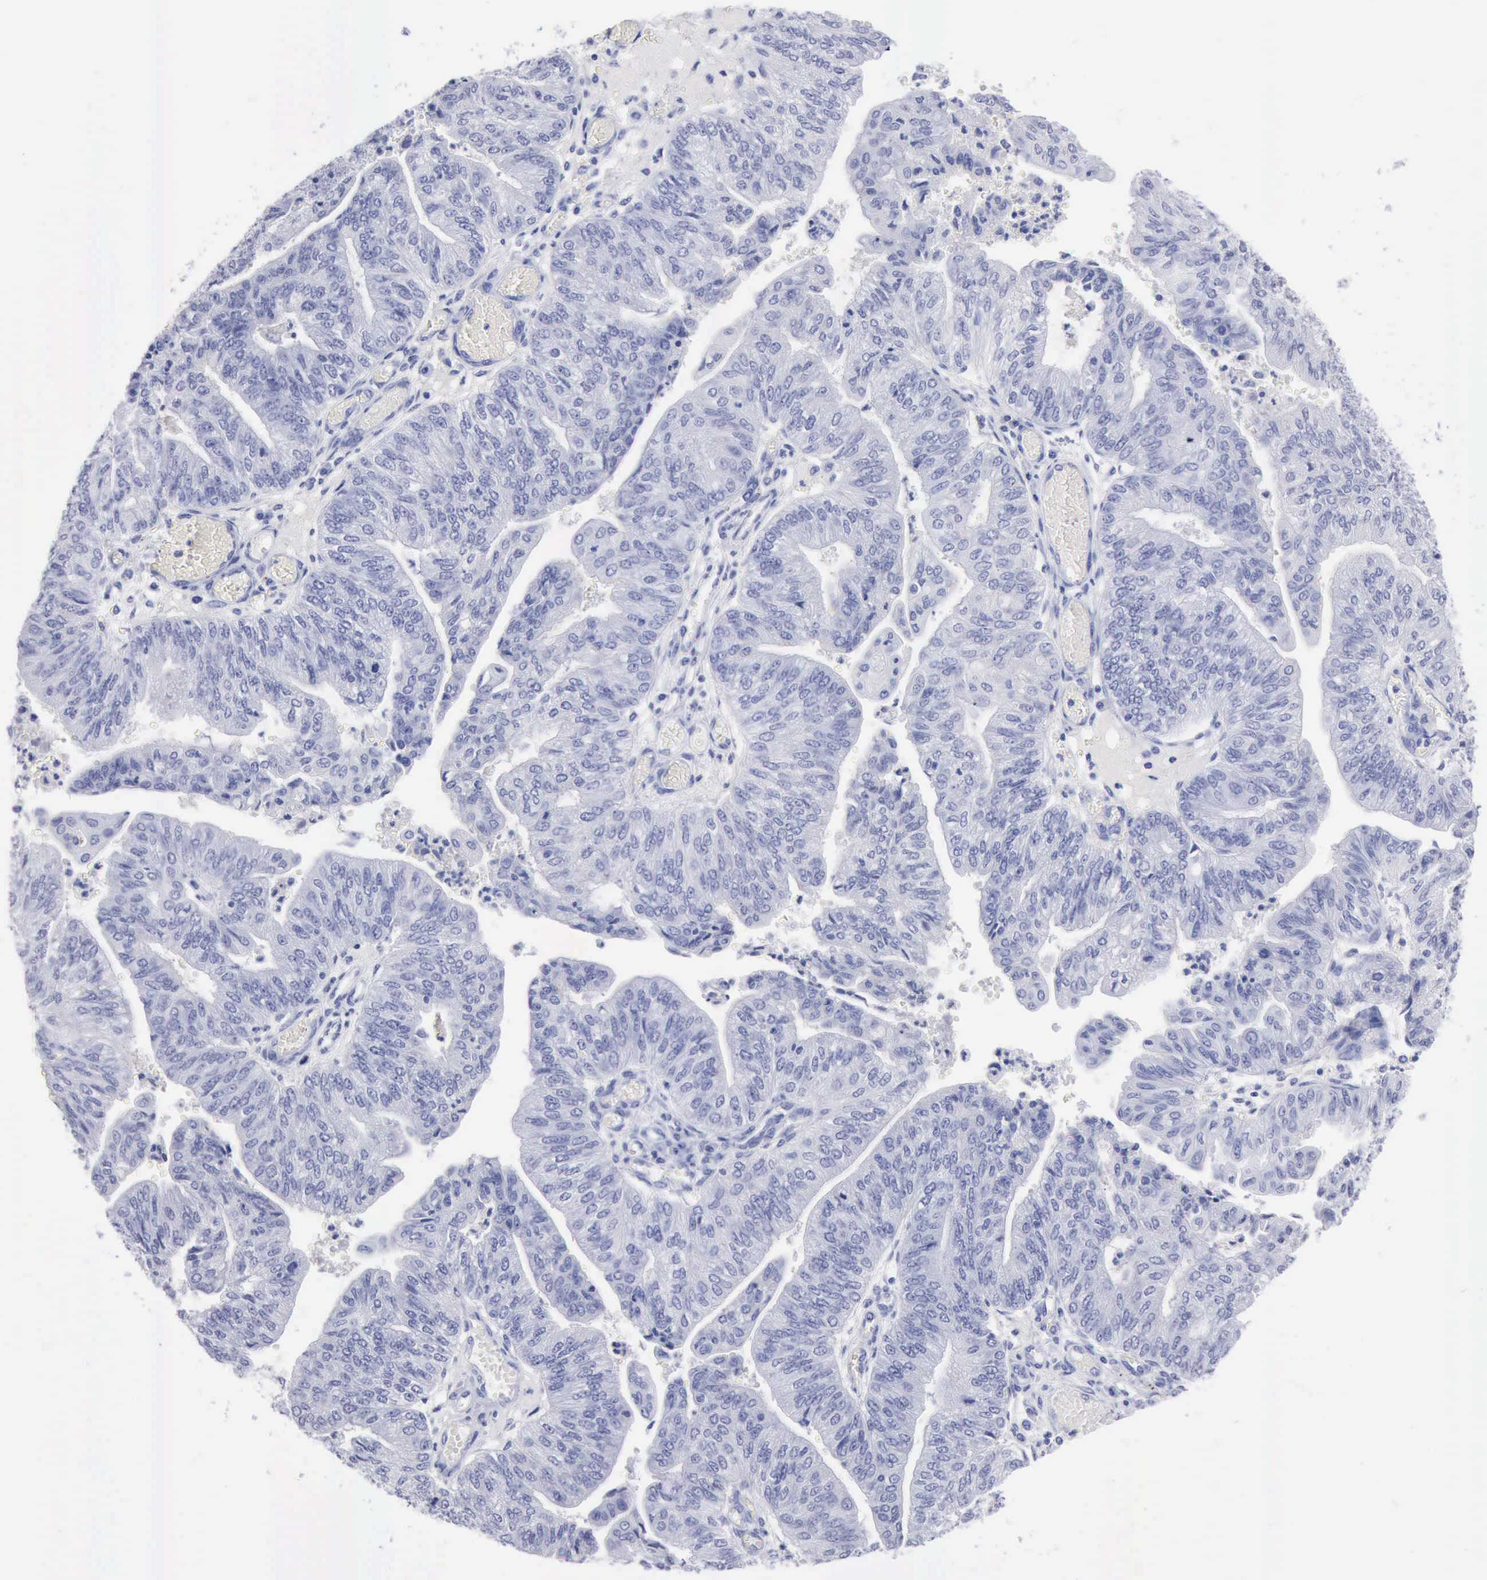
{"staining": {"intensity": "negative", "quantity": "none", "location": "none"}, "tissue": "endometrial cancer", "cell_type": "Tumor cells", "image_type": "cancer", "snomed": [{"axis": "morphology", "description": "Adenocarcinoma, NOS"}, {"axis": "topography", "description": "Endometrium"}], "caption": "Human endometrial adenocarcinoma stained for a protein using IHC shows no expression in tumor cells.", "gene": "CYP19A1", "patient": {"sex": "female", "age": 59}}